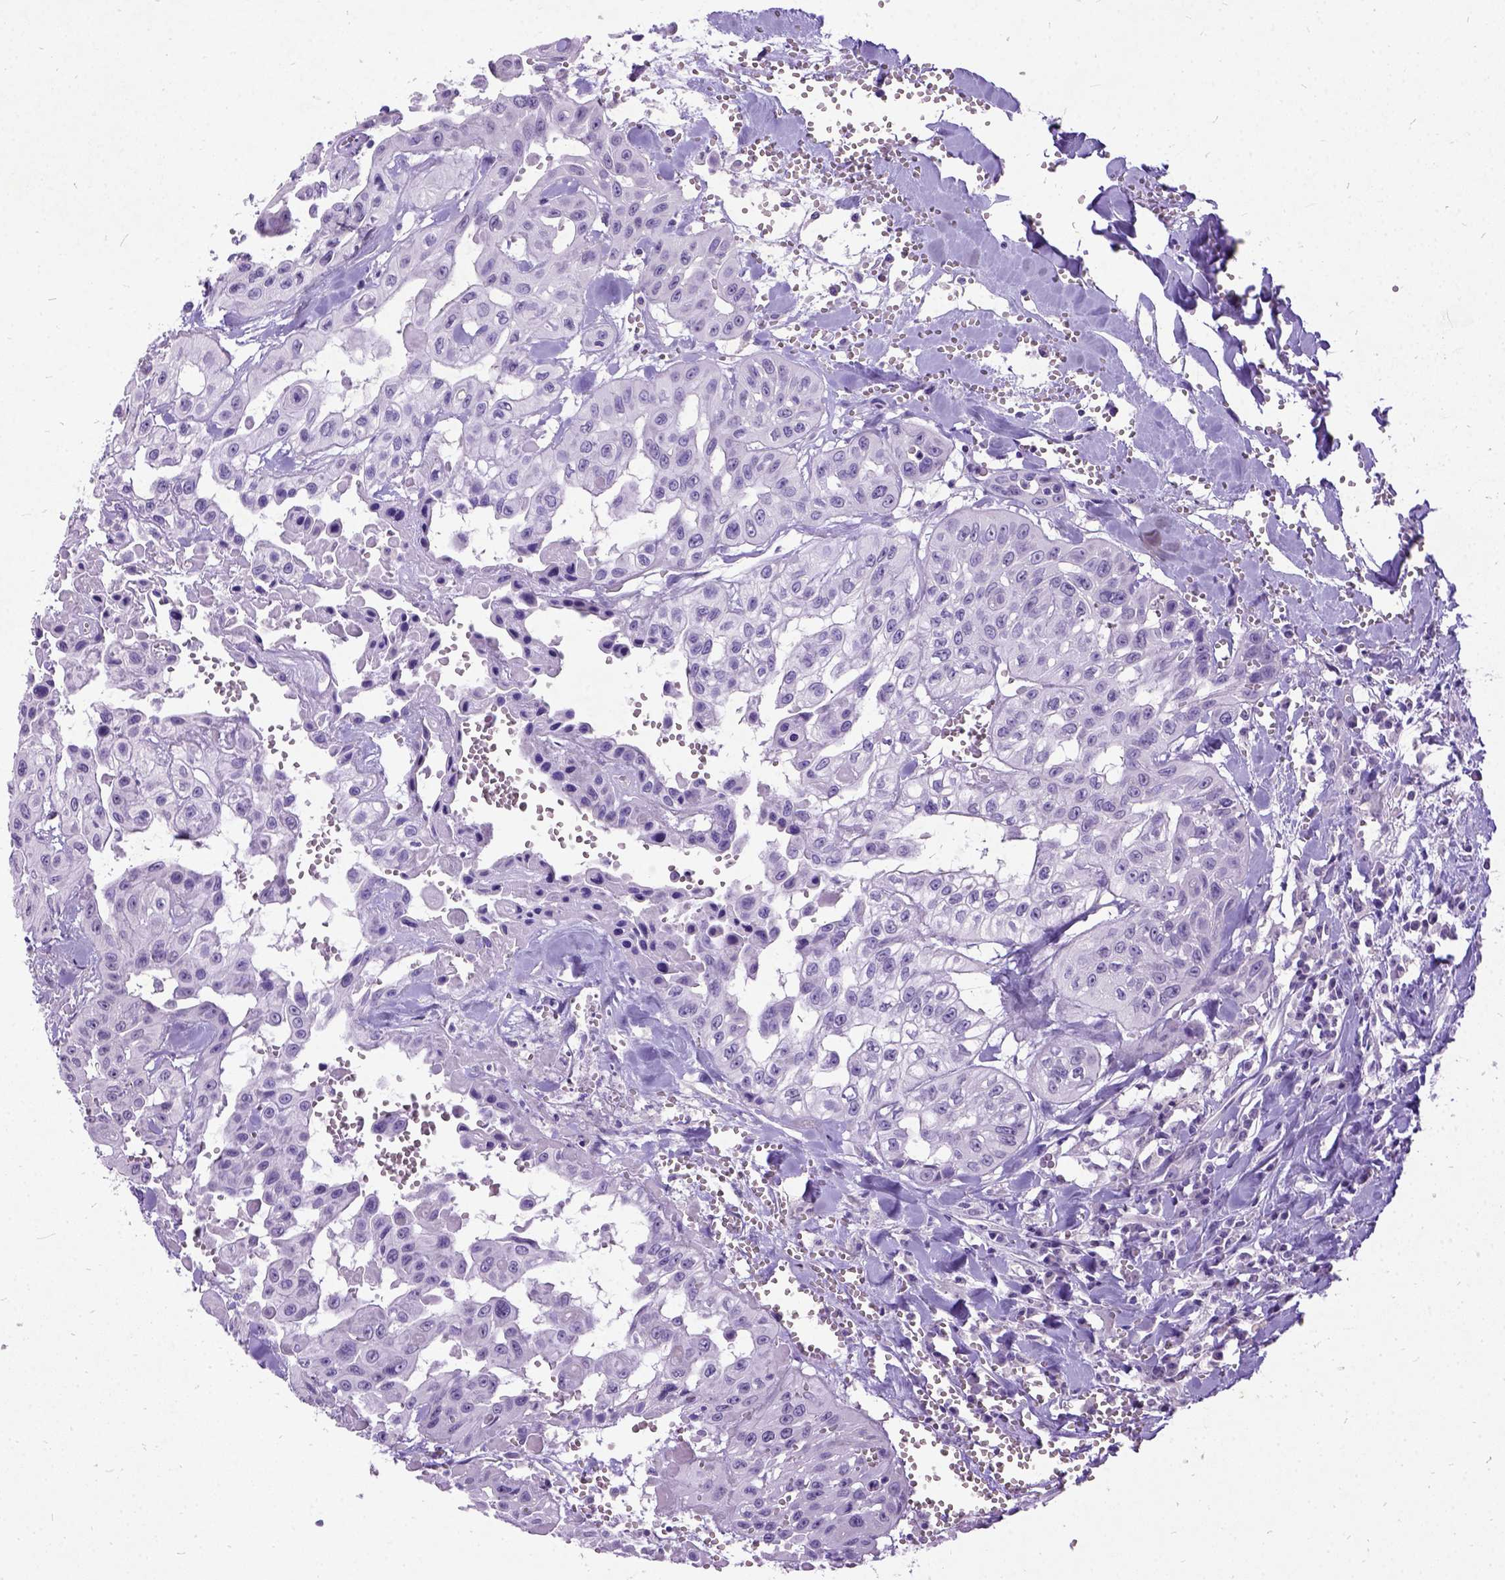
{"staining": {"intensity": "negative", "quantity": "none", "location": "none"}, "tissue": "head and neck cancer", "cell_type": "Tumor cells", "image_type": "cancer", "snomed": [{"axis": "morphology", "description": "Adenocarcinoma, NOS"}, {"axis": "topography", "description": "Head-Neck"}], "caption": "Micrograph shows no protein staining in tumor cells of adenocarcinoma (head and neck) tissue. The staining is performed using DAB brown chromogen with nuclei counter-stained in using hematoxylin.", "gene": "NEUROD4", "patient": {"sex": "male", "age": 73}}